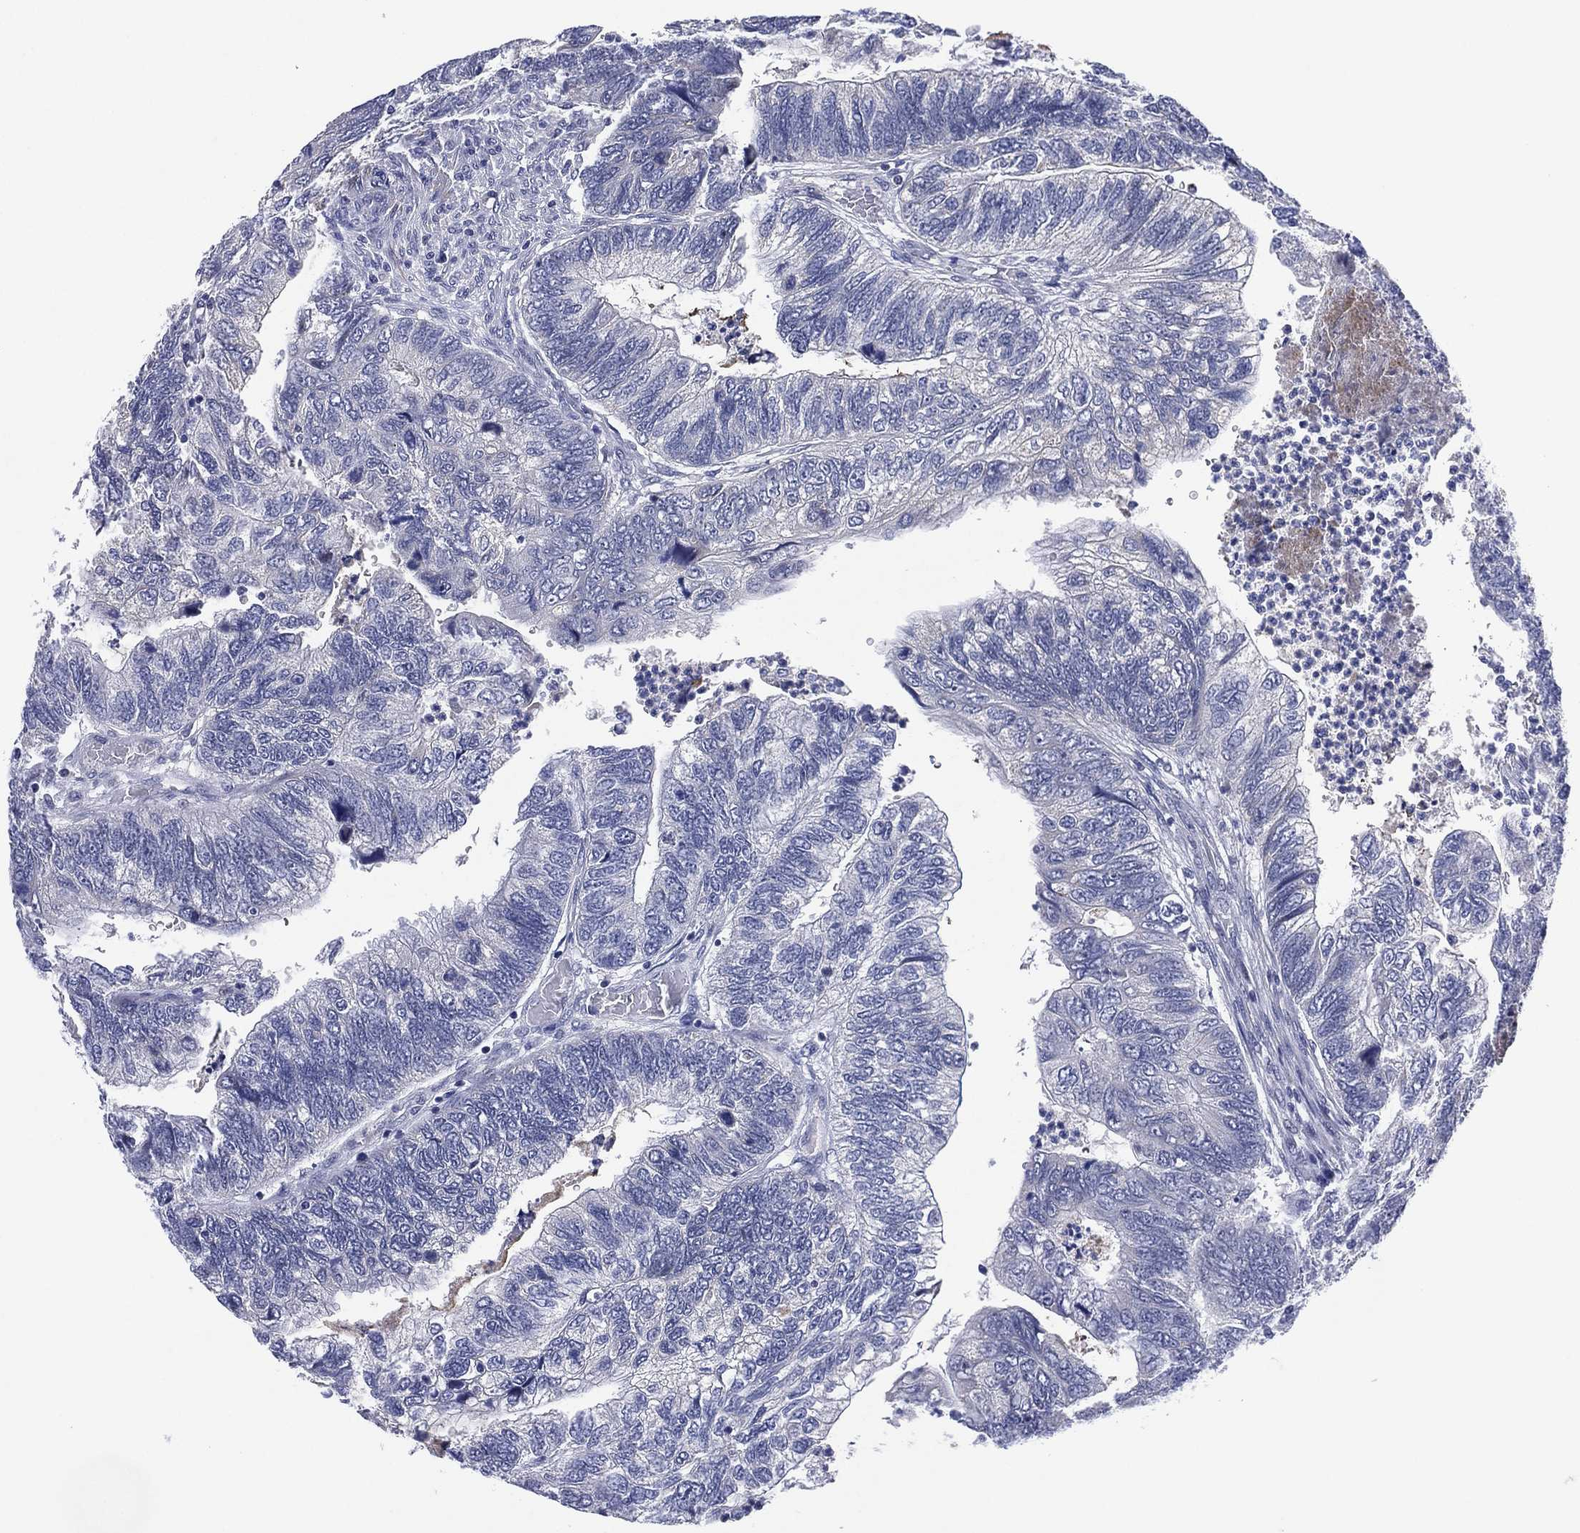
{"staining": {"intensity": "negative", "quantity": "none", "location": "none"}, "tissue": "colorectal cancer", "cell_type": "Tumor cells", "image_type": "cancer", "snomed": [{"axis": "morphology", "description": "Adenocarcinoma, NOS"}, {"axis": "topography", "description": "Colon"}], "caption": "There is no significant expression in tumor cells of colorectal cancer. The staining was performed using DAB to visualize the protein expression in brown, while the nuclei were stained in blue with hematoxylin (Magnification: 20x).", "gene": "CLIP3", "patient": {"sex": "female", "age": 67}}